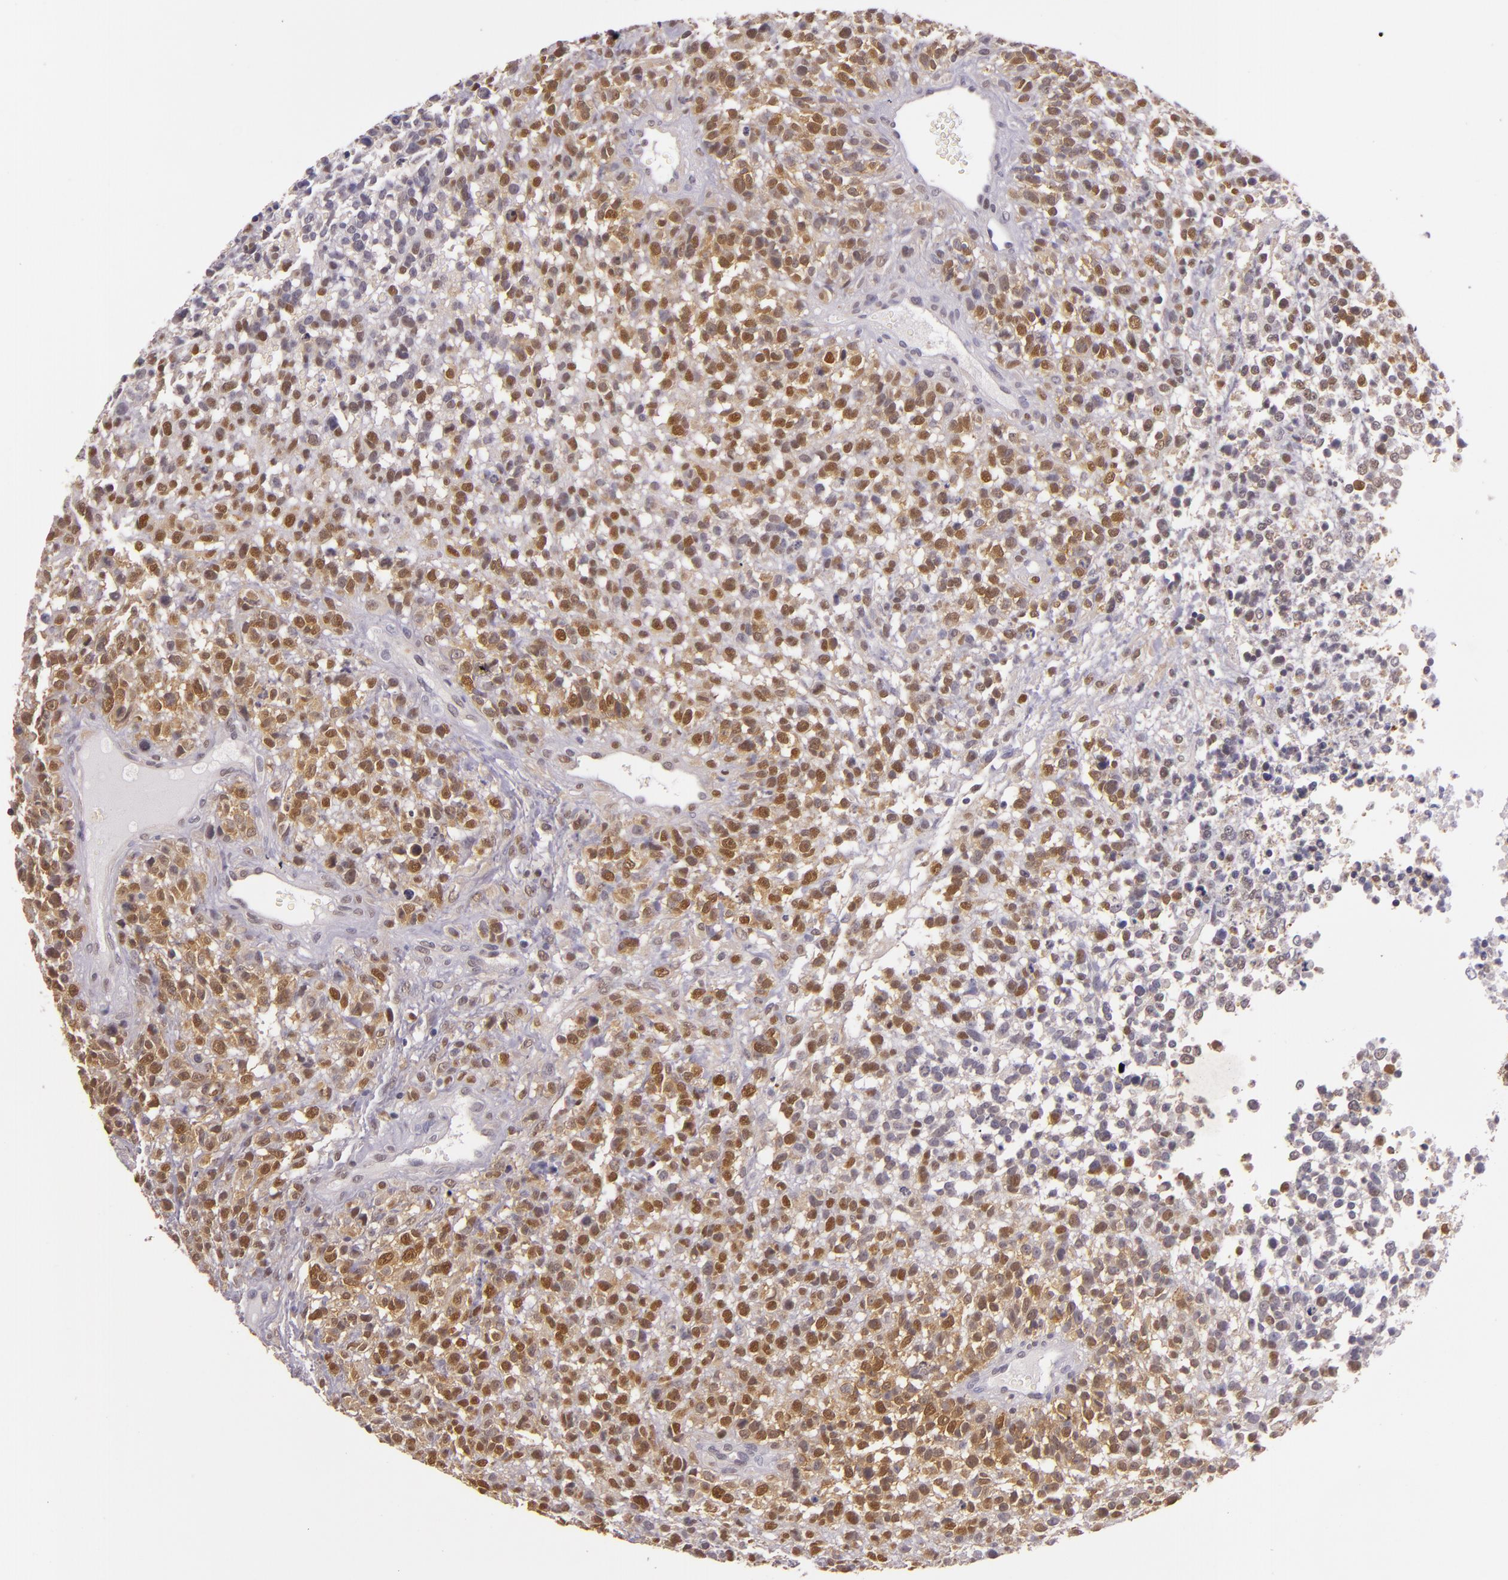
{"staining": {"intensity": "moderate", "quantity": ">75%", "location": "cytoplasmic/membranous,nuclear"}, "tissue": "glioma", "cell_type": "Tumor cells", "image_type": "cancer", "snomed": [{"axis": "morphology", "description": "Glioma, malignant, High grade"}, {"axis": "topography", "description": "Brain"}], "caption": "Immunohistochemical staining of glioma displays moderate cytoplasmic/membranous and nuclear protein staining in about >75% of tumor cells.", "gene": "HSPA8", "patient": {"sex": "male", "age": 66}}